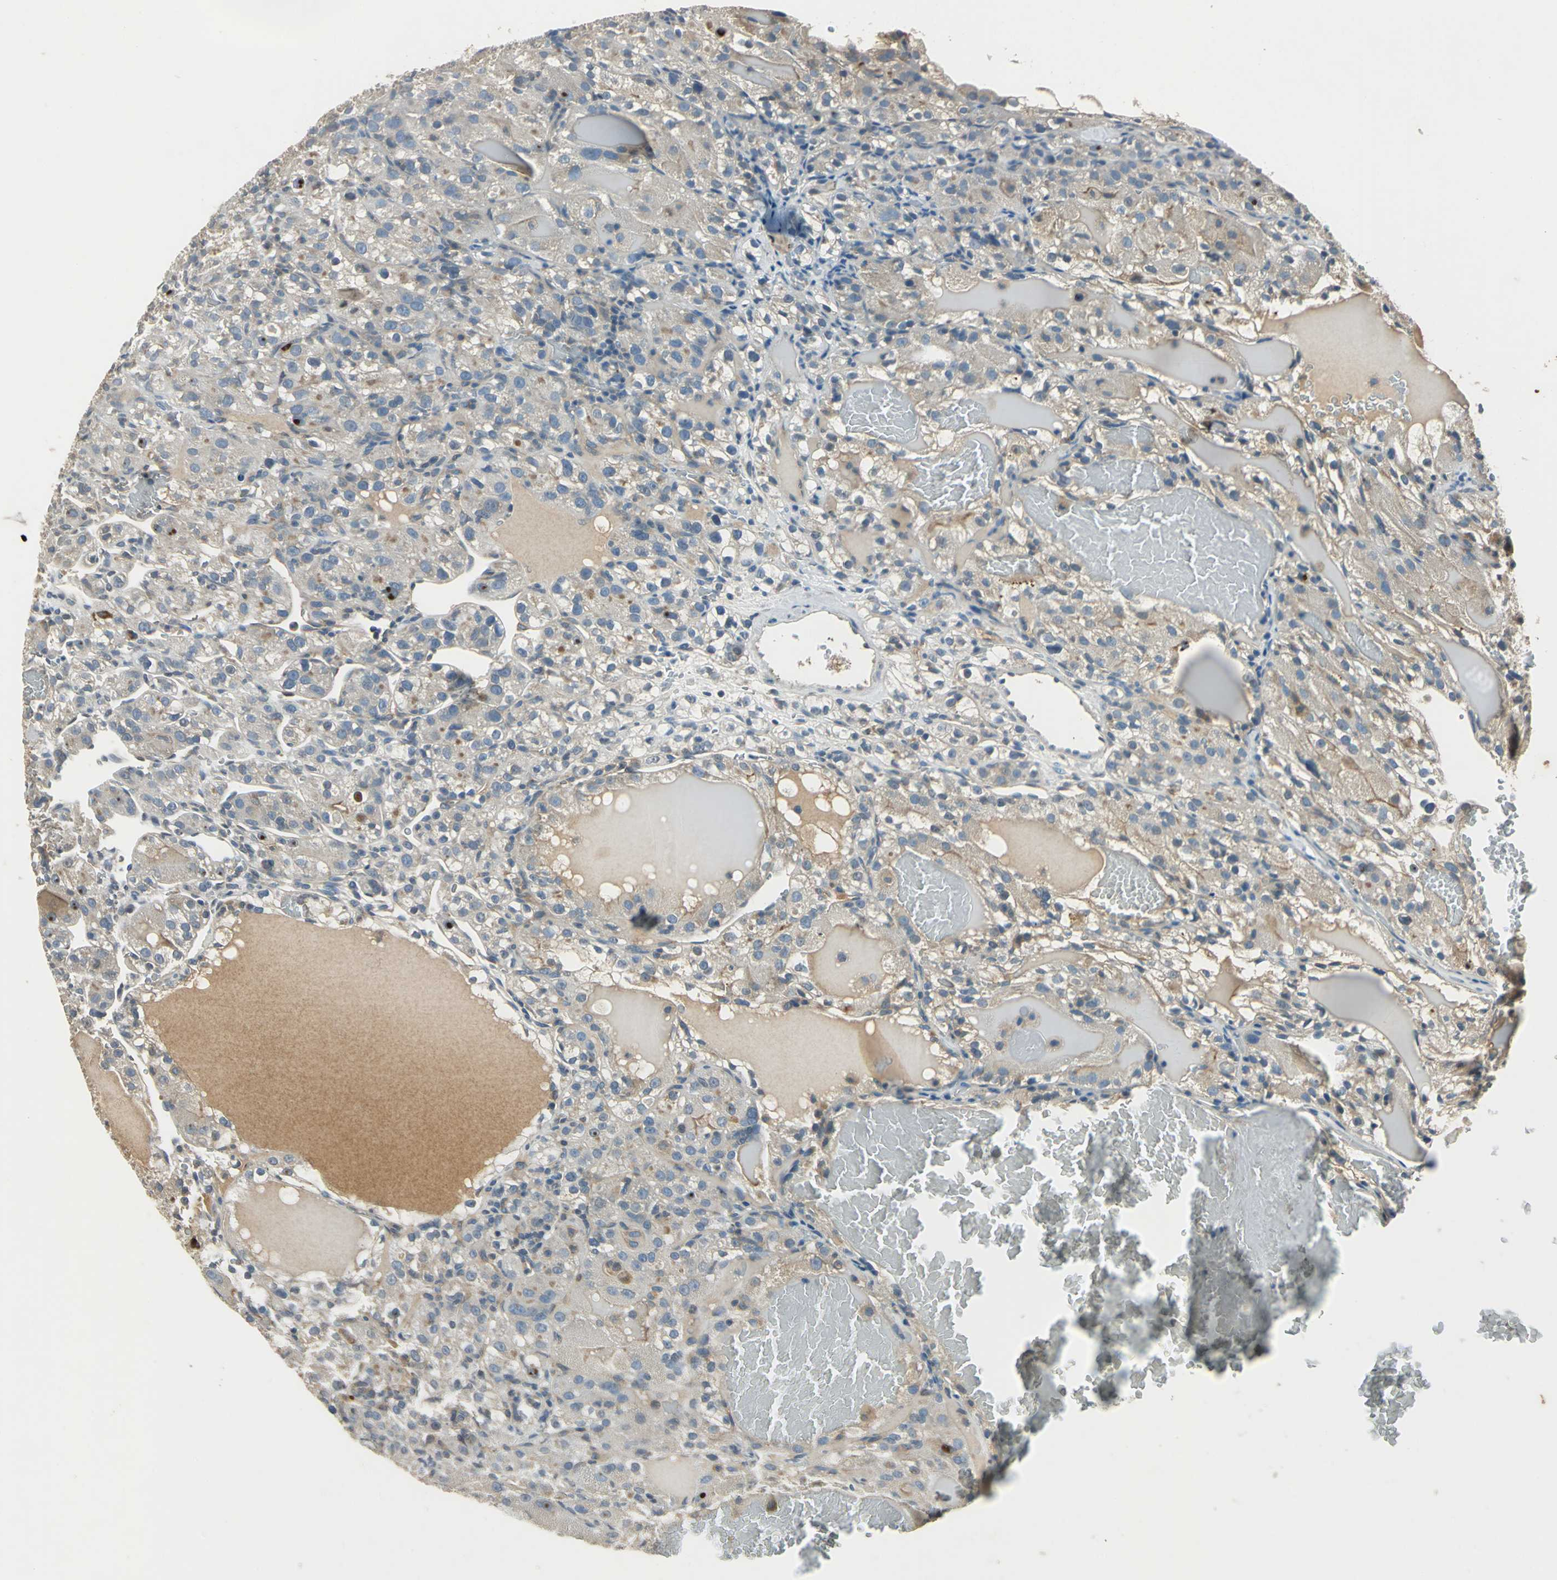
{"staining": {"intensity": "weak", "quantity": "<25%", "location": "cytoplasmic/membranous"}, "tissue": "renal cancer", "cell_type": "Tumor cells", "image_type": "cancer", "snomed": [{"axis": "morphology", "description": "Normal tissue, NOS"}, {"axis": "morphology", "description": "Adenocarcinoma, NOS"}, {"axis": "topography", "description": "Kidney"}], "caption": "Photomicrograph shows no significant protein expression in tumor cells of adenocarcinoma (renal).", "gene": "SLC2A13", "patient": {"sex": "male", "age": 61}}